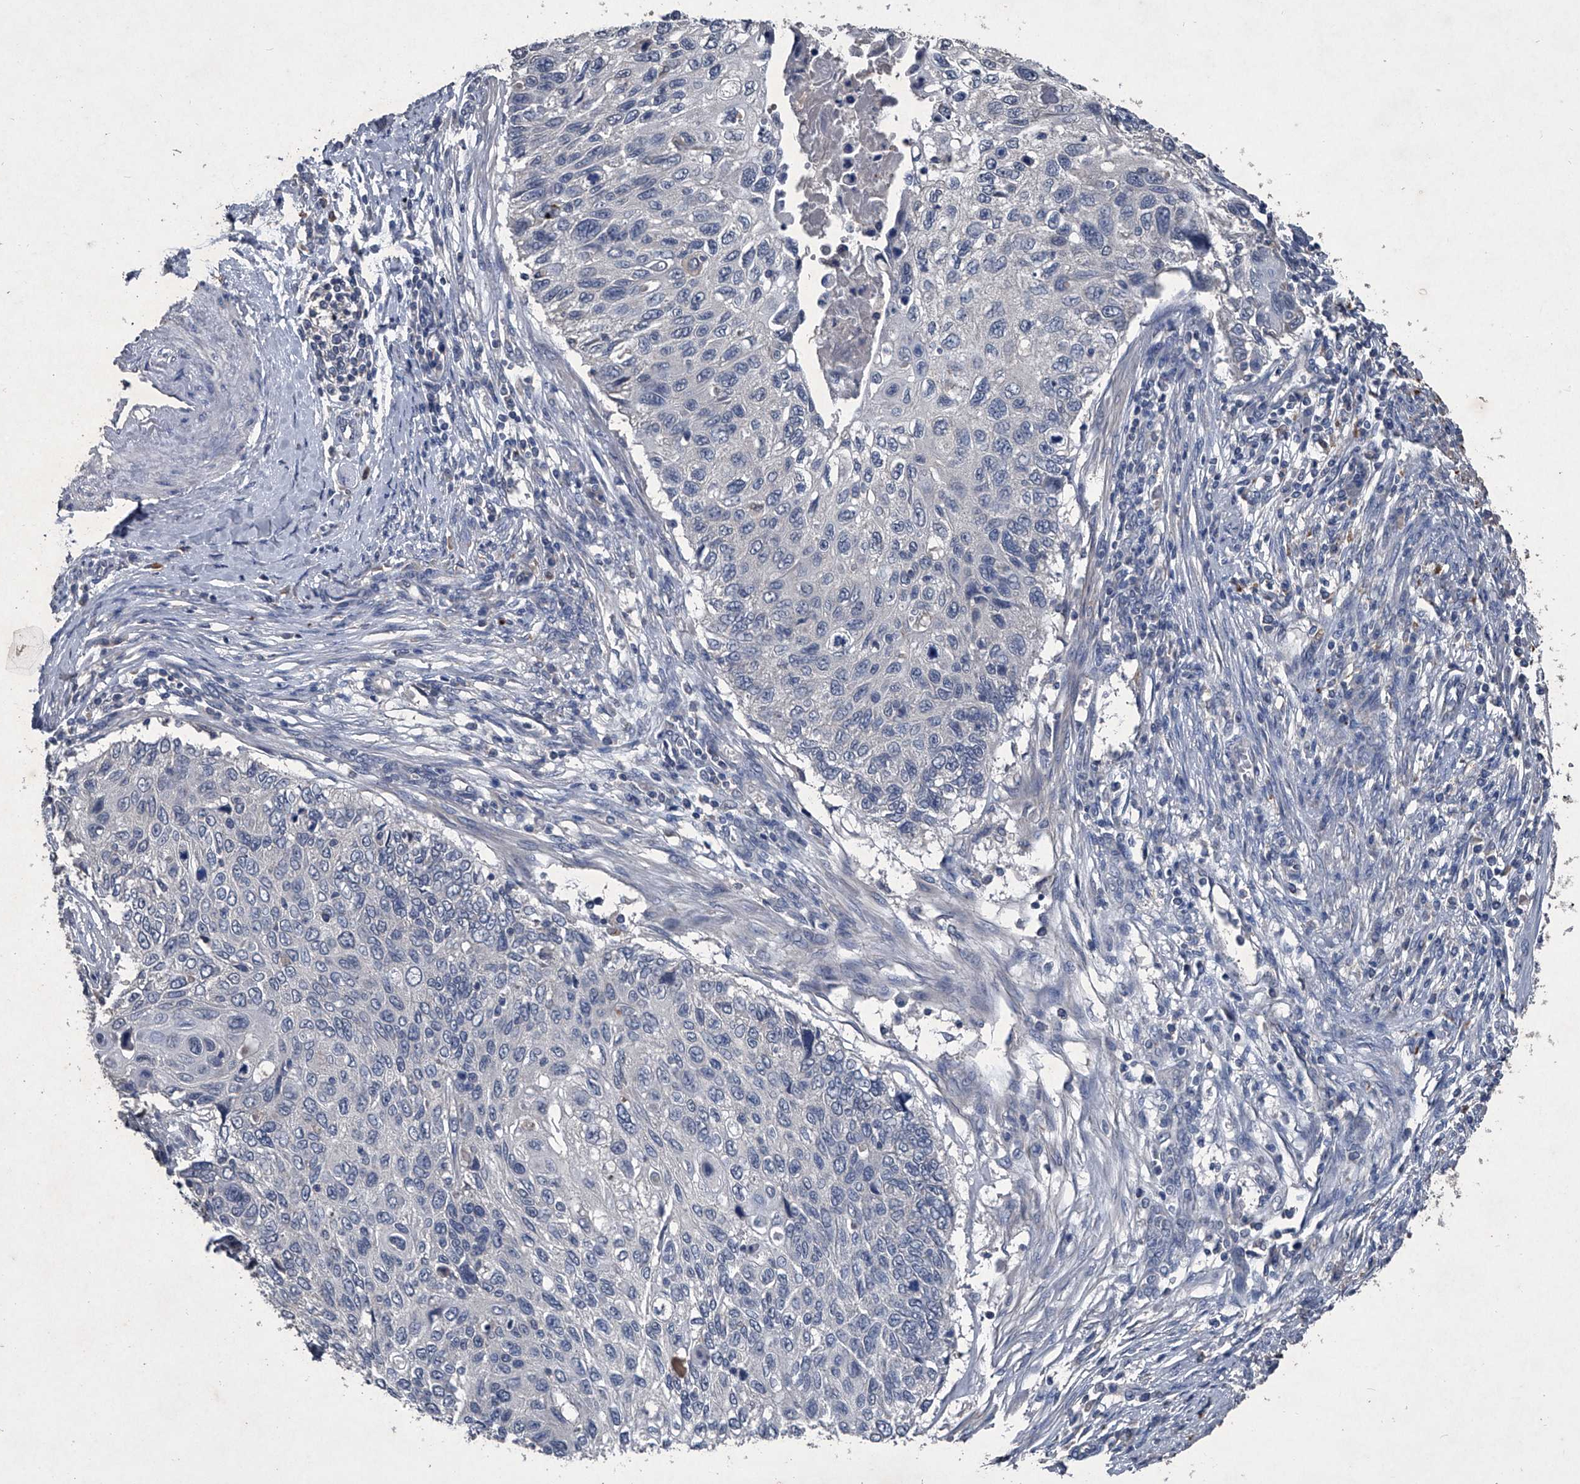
{"staining": {"intensity": "negative", "quantity": "none", "location": "none"}, "tissue": "cervical cancer", "cell_type": "Tumor cells", "image_type": "cancer", "snomed": [{"axis": "morphology", "description": "Squamous cell carcinoma, NOS"}, {"axis": "topography", "description": "Cervix"}], "caption": "Immunohistochemical staining of human cervical squamous cell carcinoma demonstrates no significant staining in tumor cells.", "gene": "MAPKAP1", "patient": {"sex": "female", "age": 70}}